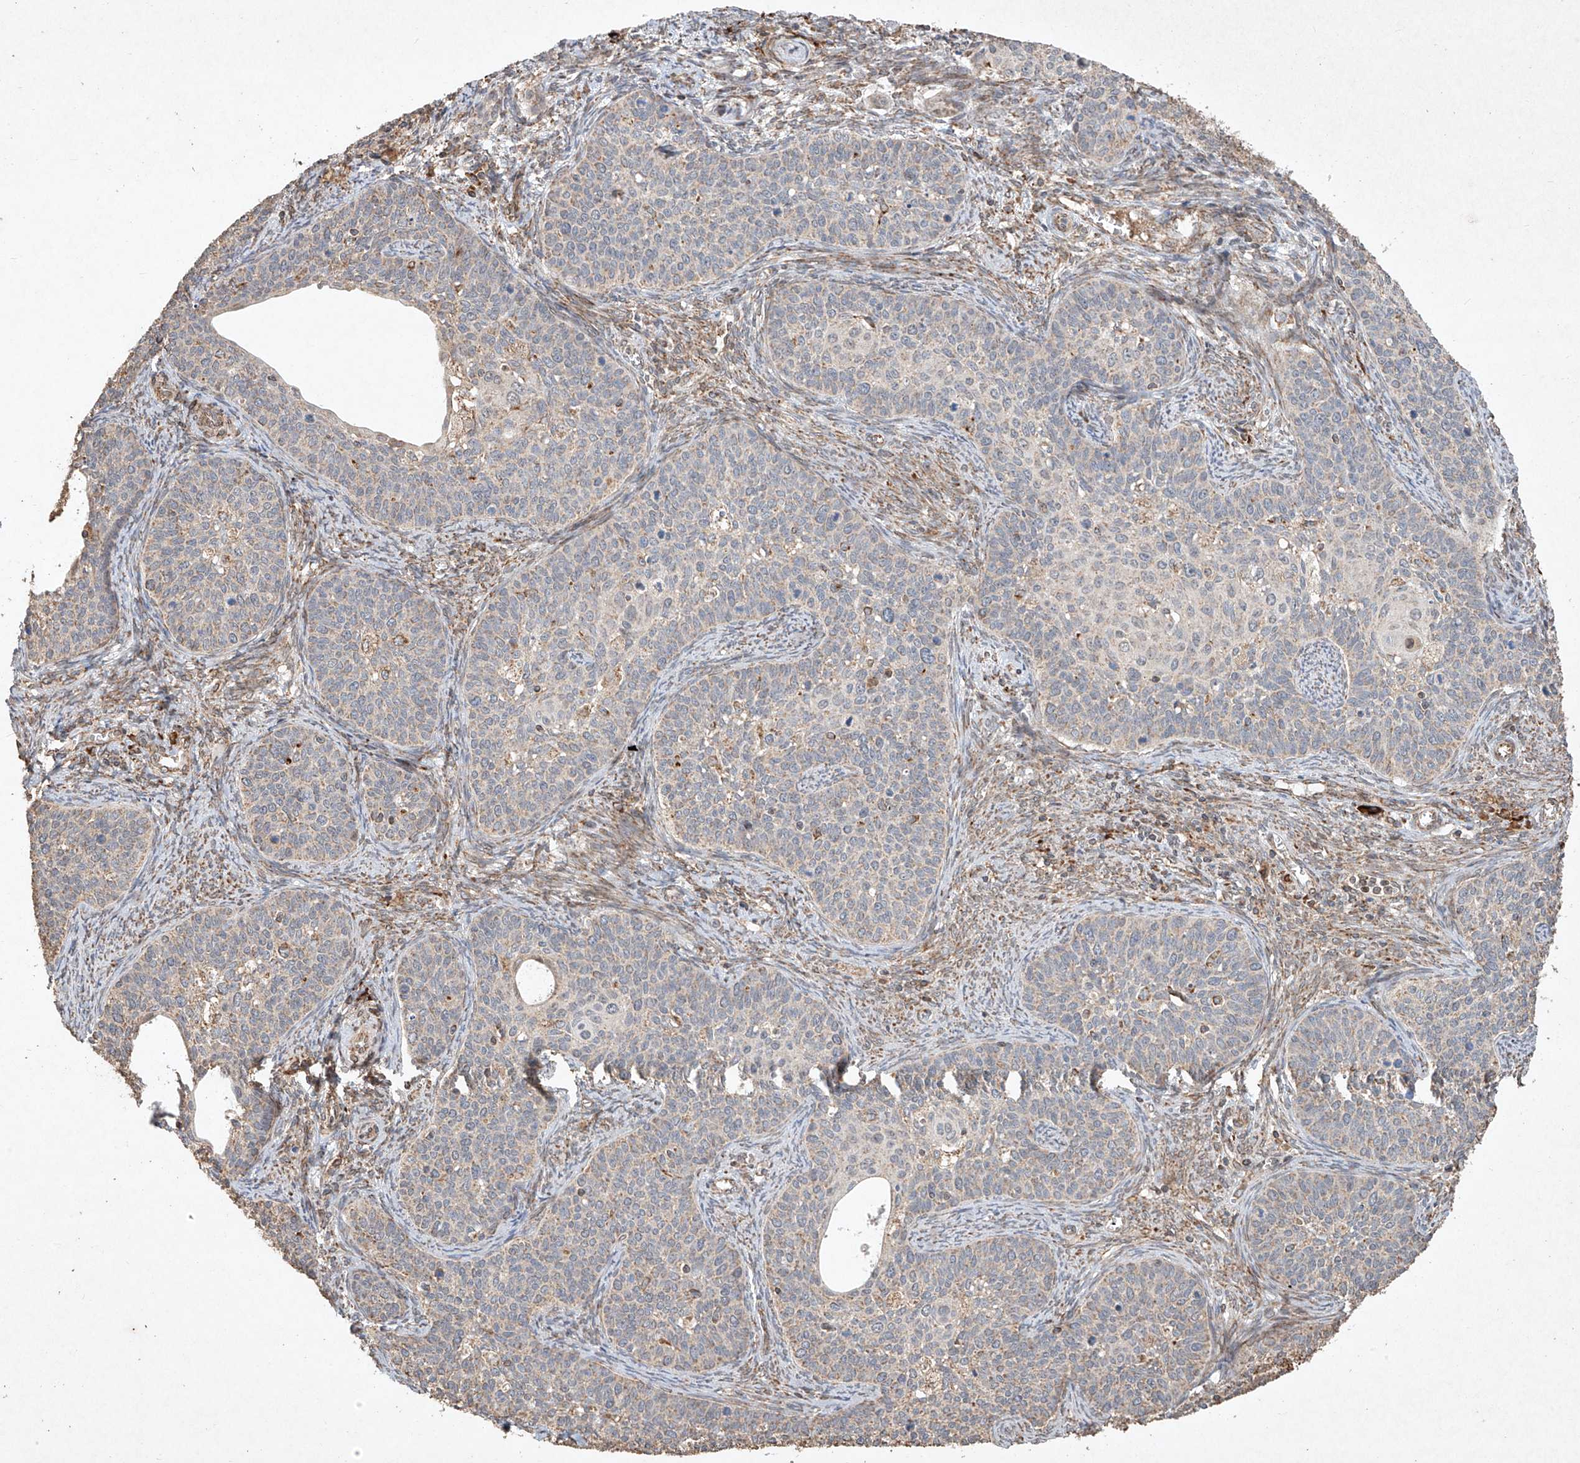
{"staining": {"intensity": "weak", "quantity": "<25%", "location": "cytoplasmic/membranous"}, "tissue": "cervical cancer", "cell_type": "Tumor cells", "image_type": "cancer", "snomed": [{"axis": "morphology", "description": "Squamous cell carcinoma, NOS"}, {"axis": "topography", "description": "Cervix"}], "caption": "Tumor cells are negative for brown protein staining in squamous cell carcinoma (cervical).", "gene": "SEMA3B", "patient": {"sex": "female", "age": 33}}